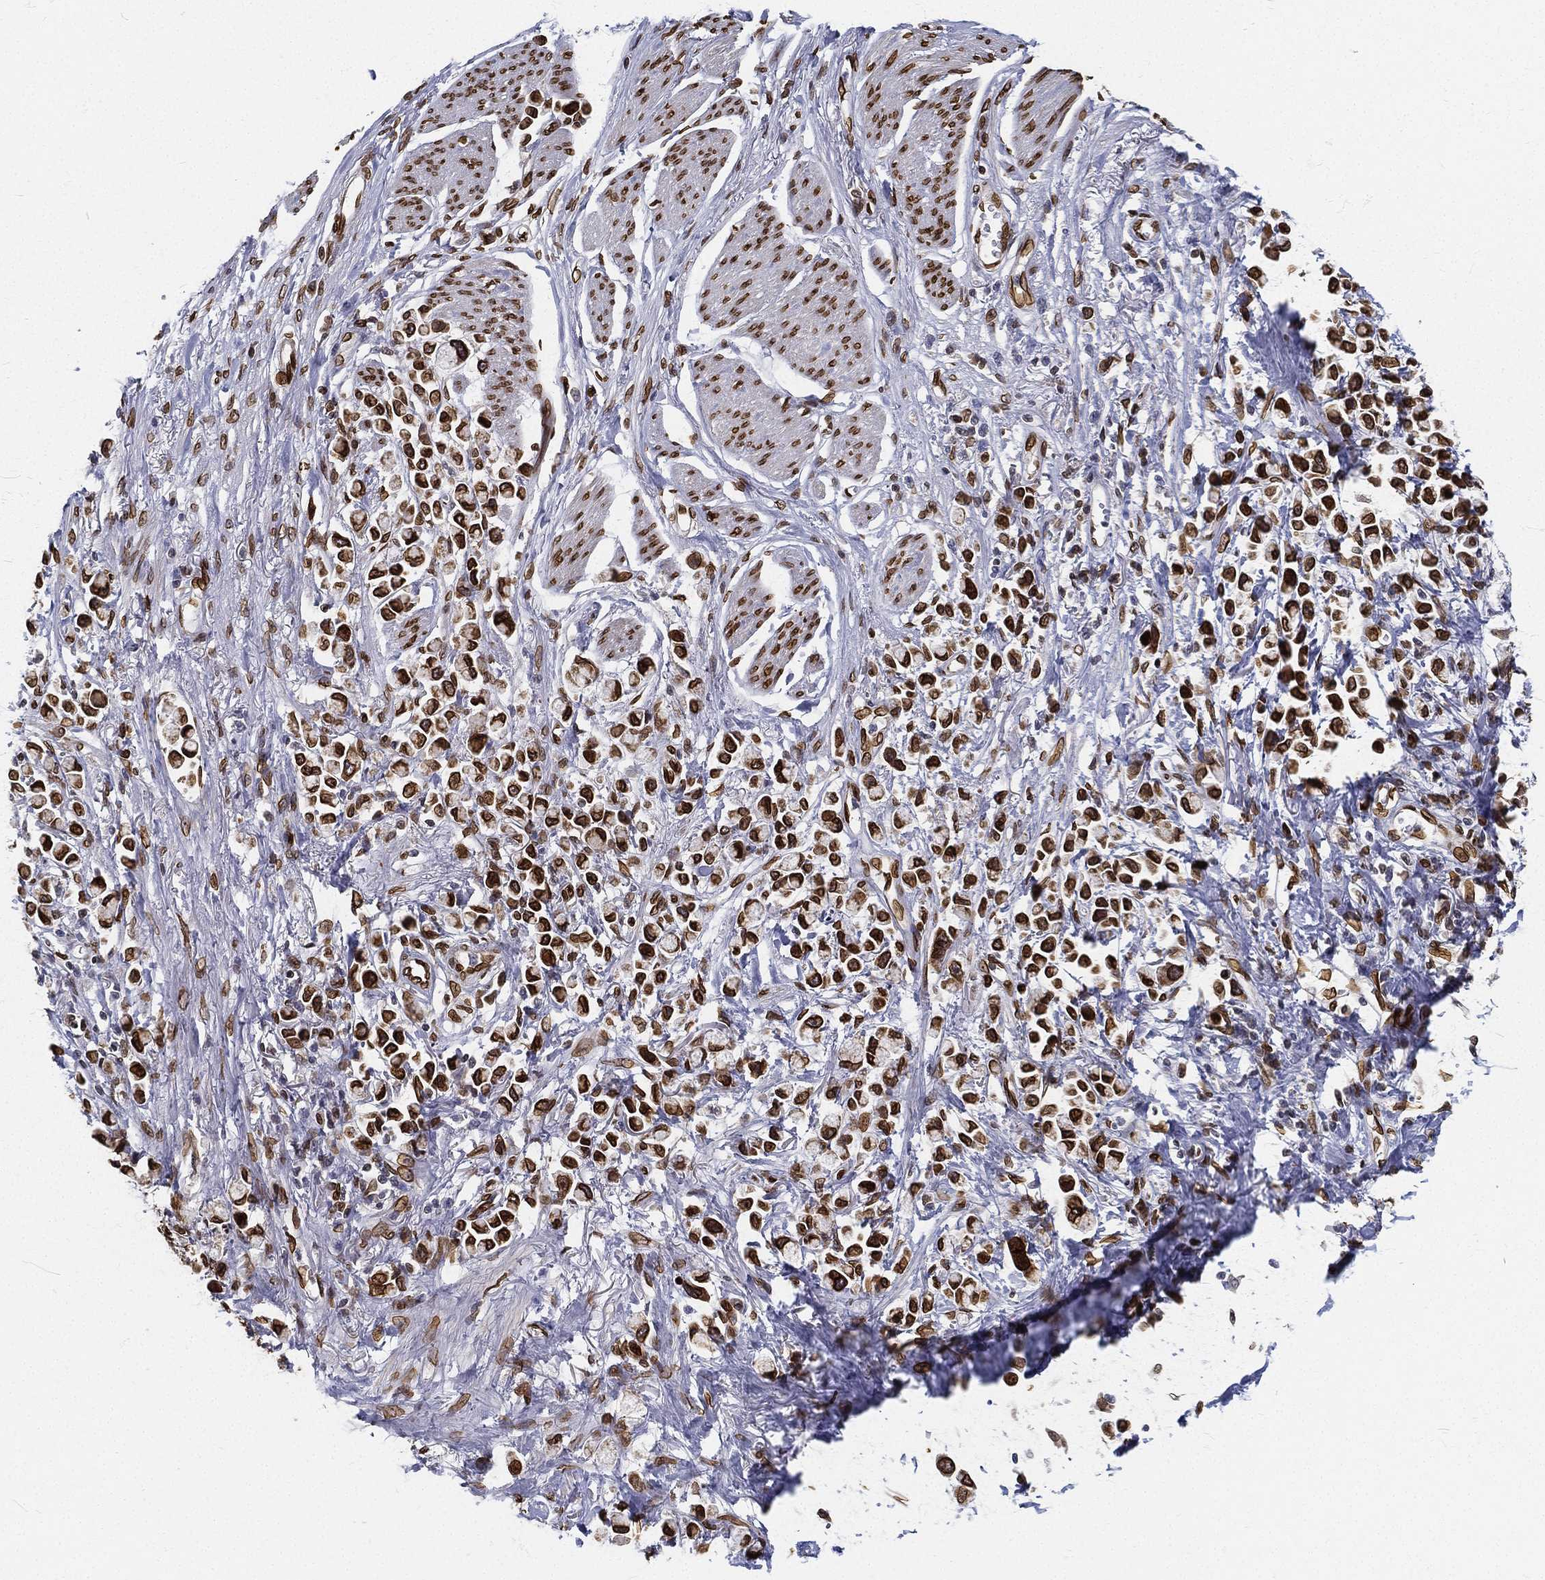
{"staining": {"intensity": "strong", "quantity": ">75%", "location": "cytoplasmic/membranous,nuclear"}, "tissue": "stomach cancer", "cell_type": "Tumor cells", "image_type": "cancer", "snomed": [{"axis": "morphology", "description": "Adenocarcinoma, NOS"}, {"axis": "topography", "description": "Stomach"}], "caption": "The immunohistochemical stain shows strong cytoplasmic/membranous and nuclear expression in tumor cells of adenocarcinoma (stomach) tissue.", "gene": "PALB2", "patient": {"sex": "female", "age": 81}}